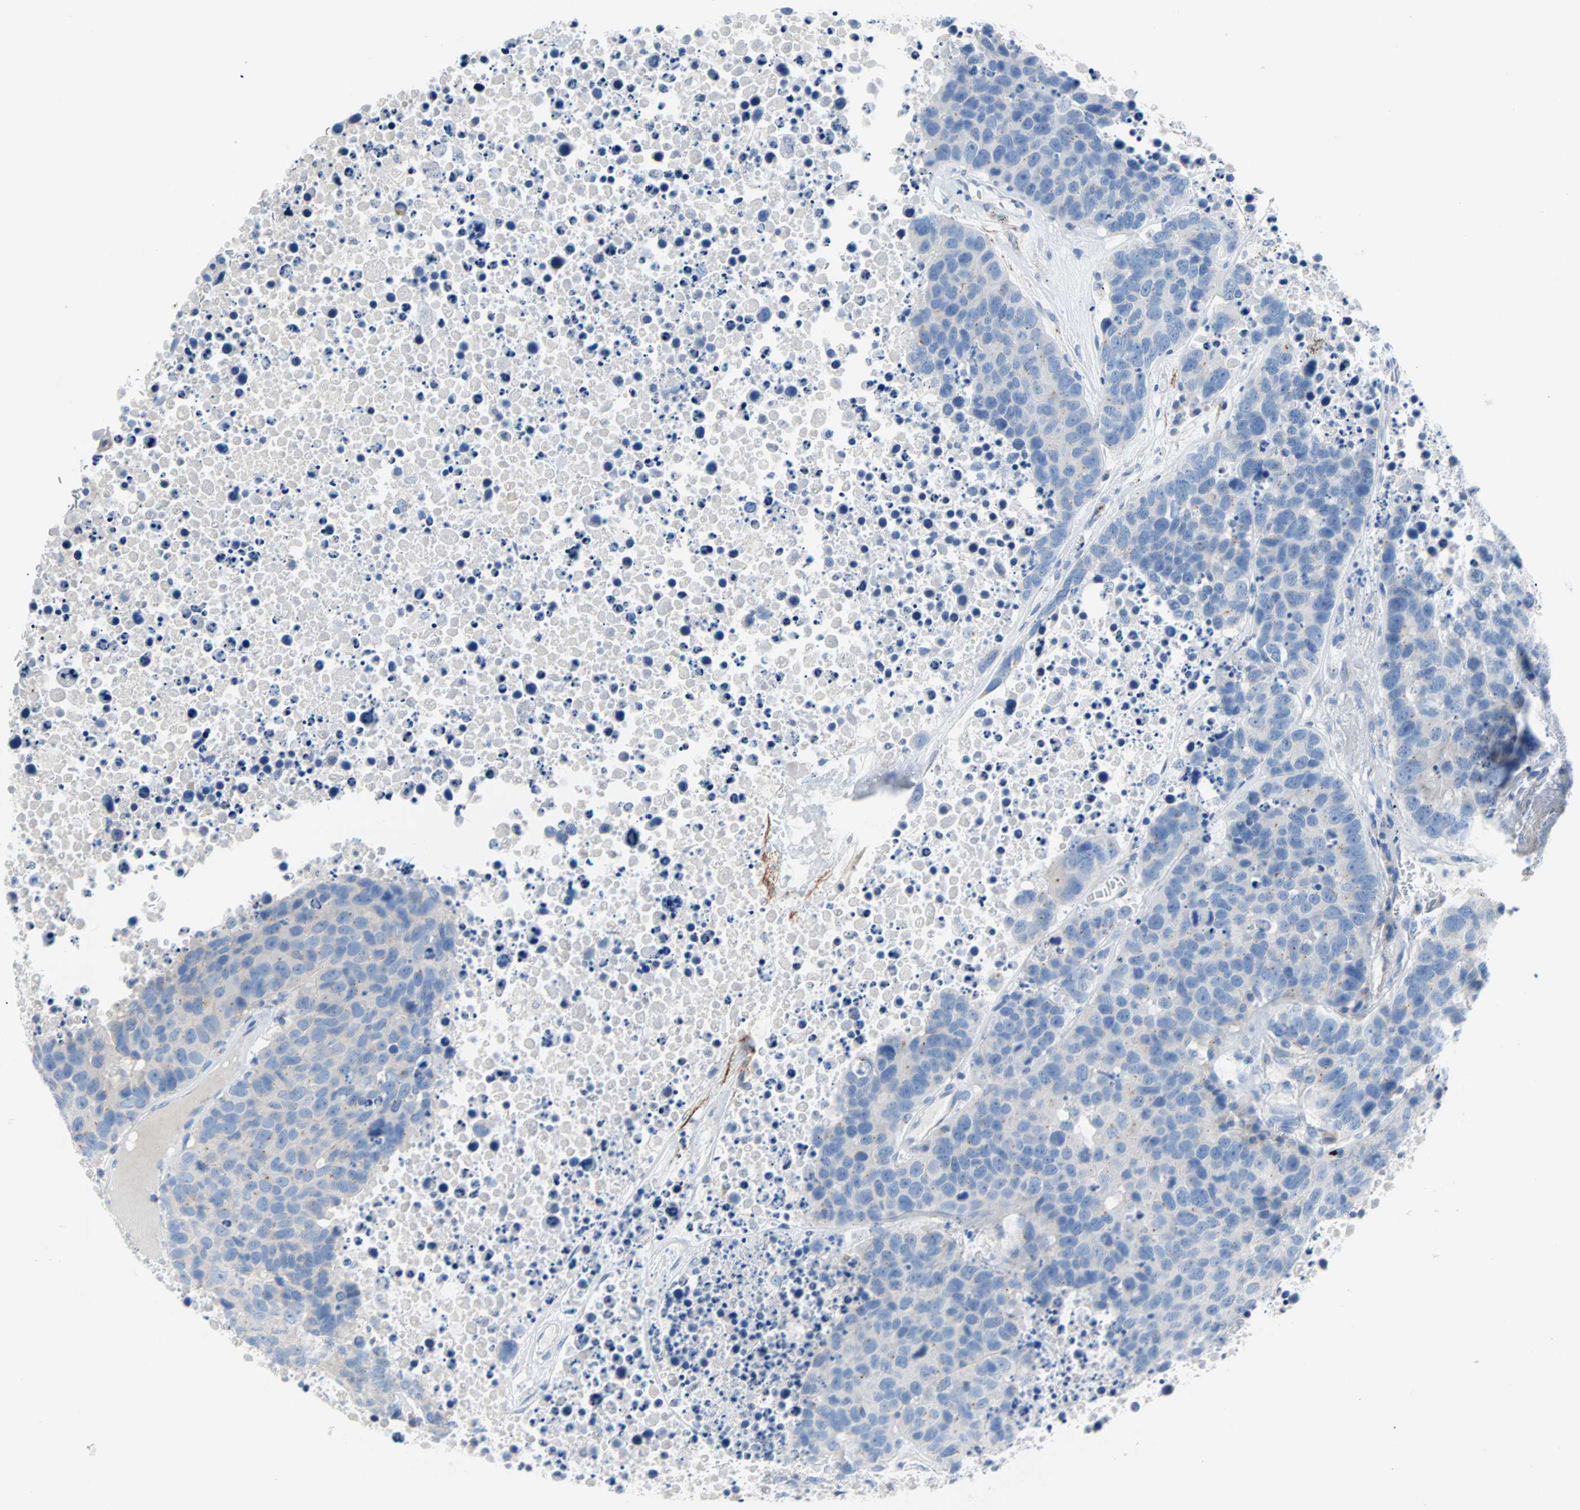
{"staining": {"intensity": "negative", "quantity": "none", "location": "none"}, "tissue": "carcinoid", "cell_type": "Tumor cells", "image_type": "cancer", "snomed": [{"axis": "morphology", "description": "Carcinoid, malignant, NOS"}, {"axis": "topography", "description": "Lung"}], "caption": "DAB (3,3'-diaminobenzidine) immunohistochemical staining of carcinoid (malignant) demonstrates no significant expression in tumor cells. (Immunohistochemistry, brightfield microscopy, high magnification).", "gene": "PDPN", "patient": {"sex": "male", "age": 60}}